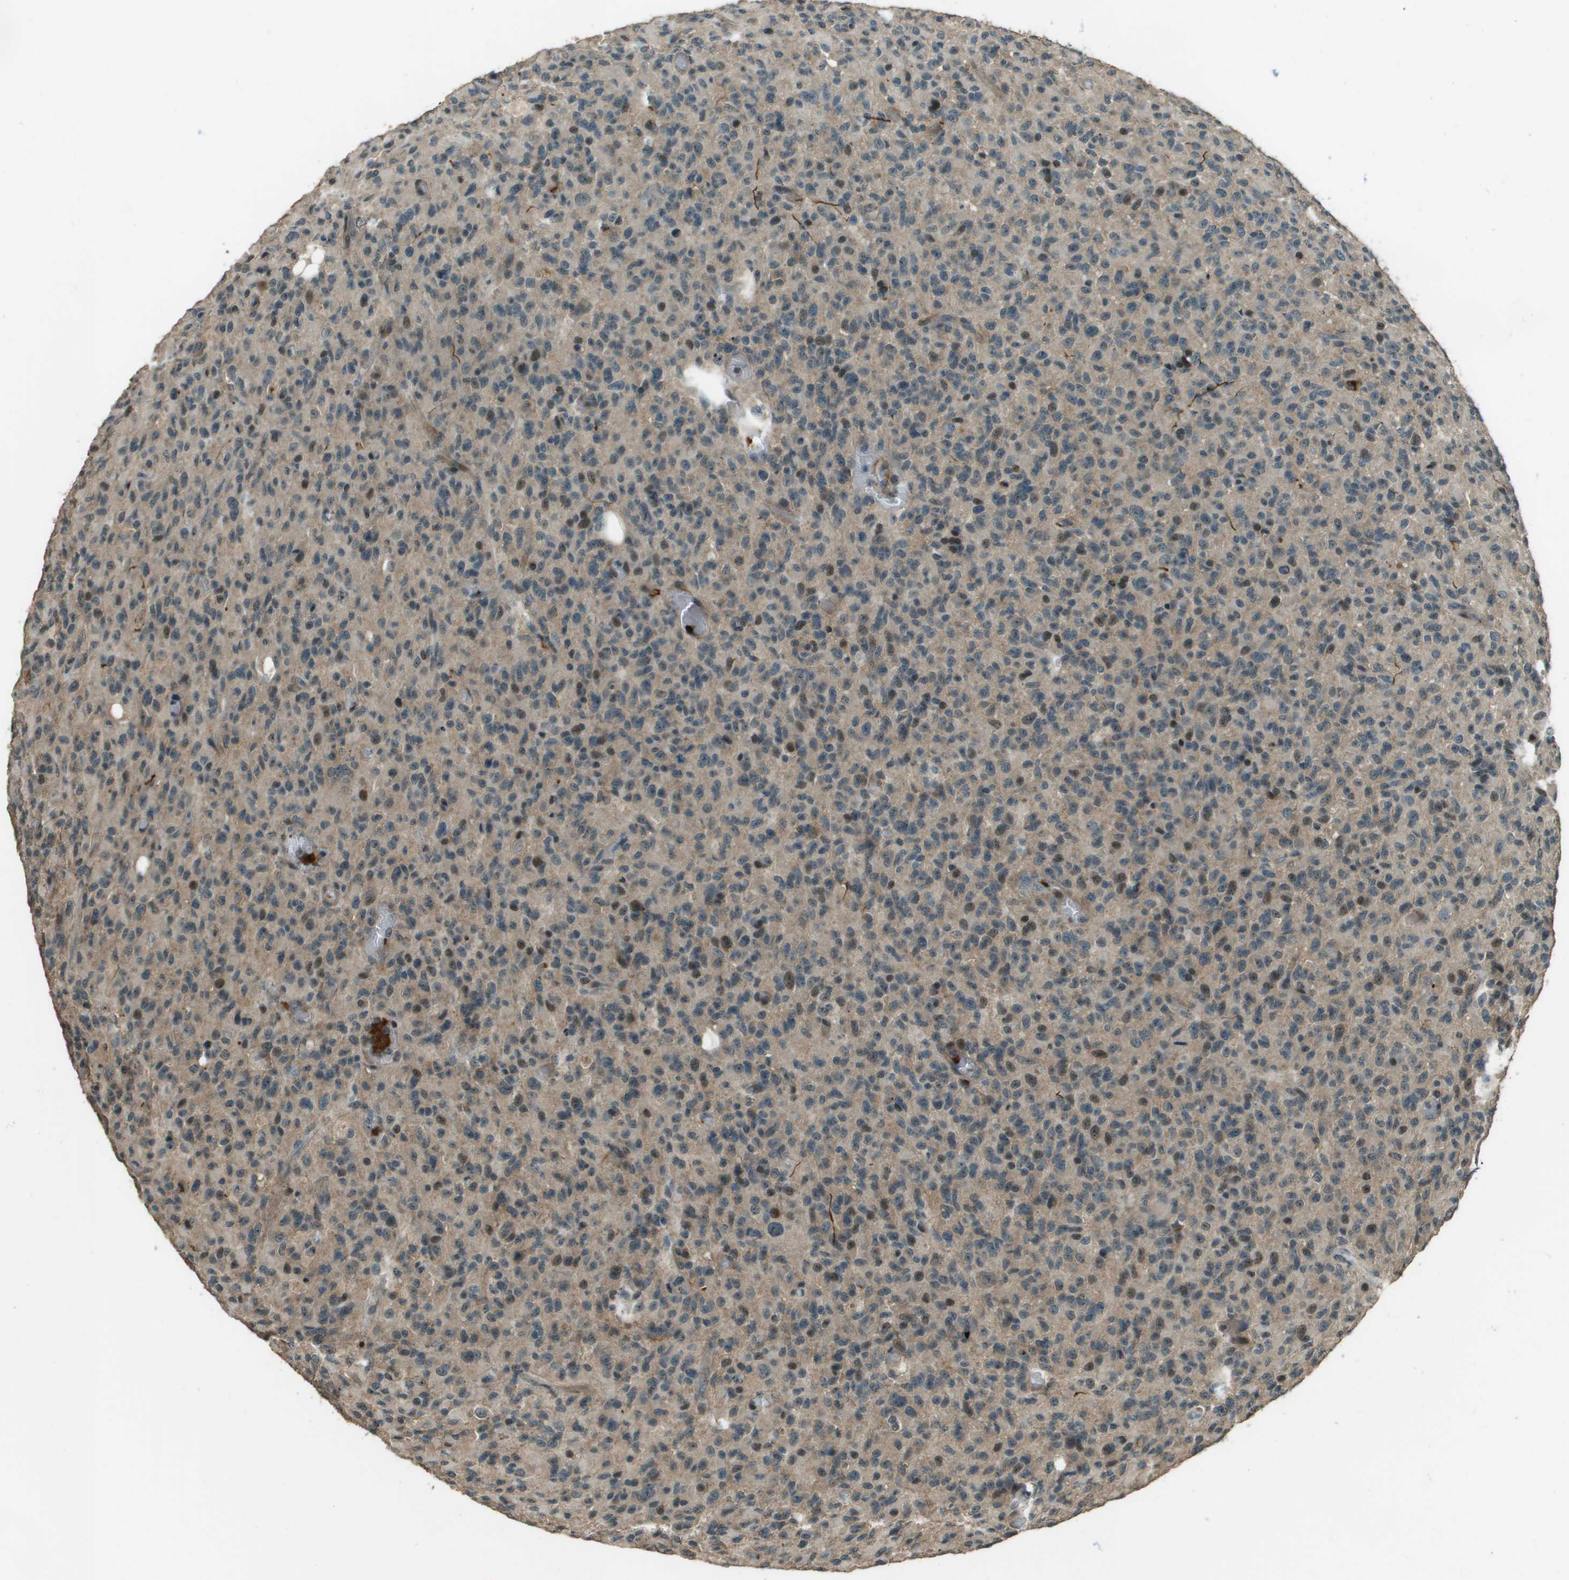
{"staining": {"intensity": "moderate", "quantity": "25%-75%", "location": "cytoplasmic/membranous"}, "tissue": "glioma", "cell_type": "Tumor cells", "image_type": "cancer", "snomed": [{"axis": "morphology", "description": "Glioma, malignant, High grade"}, {"axis": "topography", "description": "Brain"}], "caption": "Malignant high-grade glioma stained for a protein (brown) demonstrates moderate cytoplasmic/membranous positive expression in about 25%-75% of tumor cells.", "gene": "SDC3", "patient": {"sex": "male", "age": 71}}